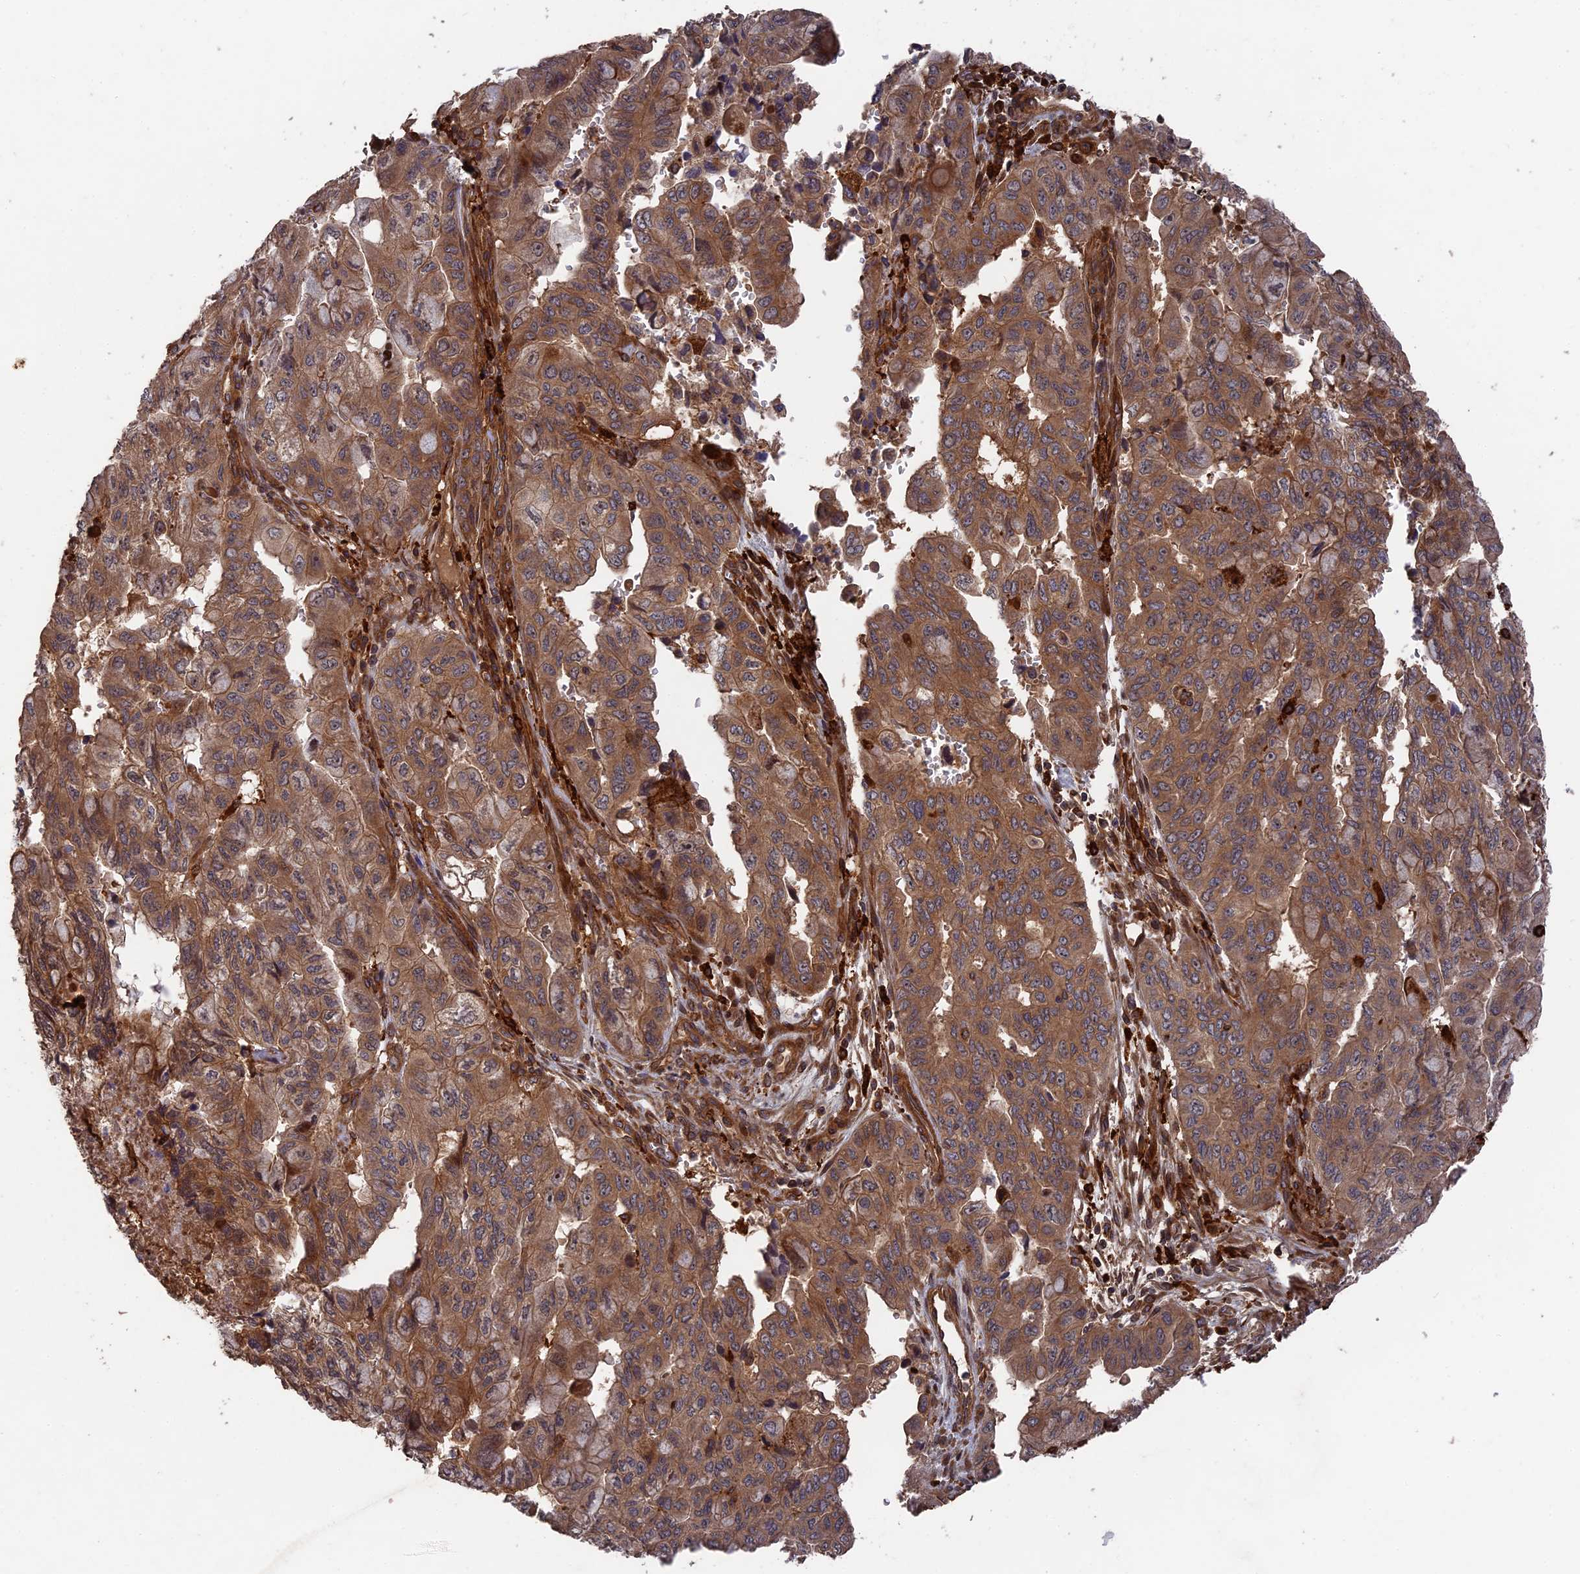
{"staining": {"intensity": "moderate", "quantity": ">75%", "location": "cytoplasmic/membranous"}, "tissue": "pancreatic cancer", "cell_type": "Tumor cells", "image_type": "cancer", "snomed": [{"axis": "morphology", "description": "Adenocarcinoma, NOS"}, {"axis": "topography", "description": "Pancreas"}], "caption": "DAB immunohistochemical staining of adenocarcinoma (pancreatic) displays moderate cytoplasmic/membranous protein positivity in about >75% of tumor cells. Nuclei are stained in blue.", "gene": "DEF8", "patient": {"sex": "male", "age": 51}}